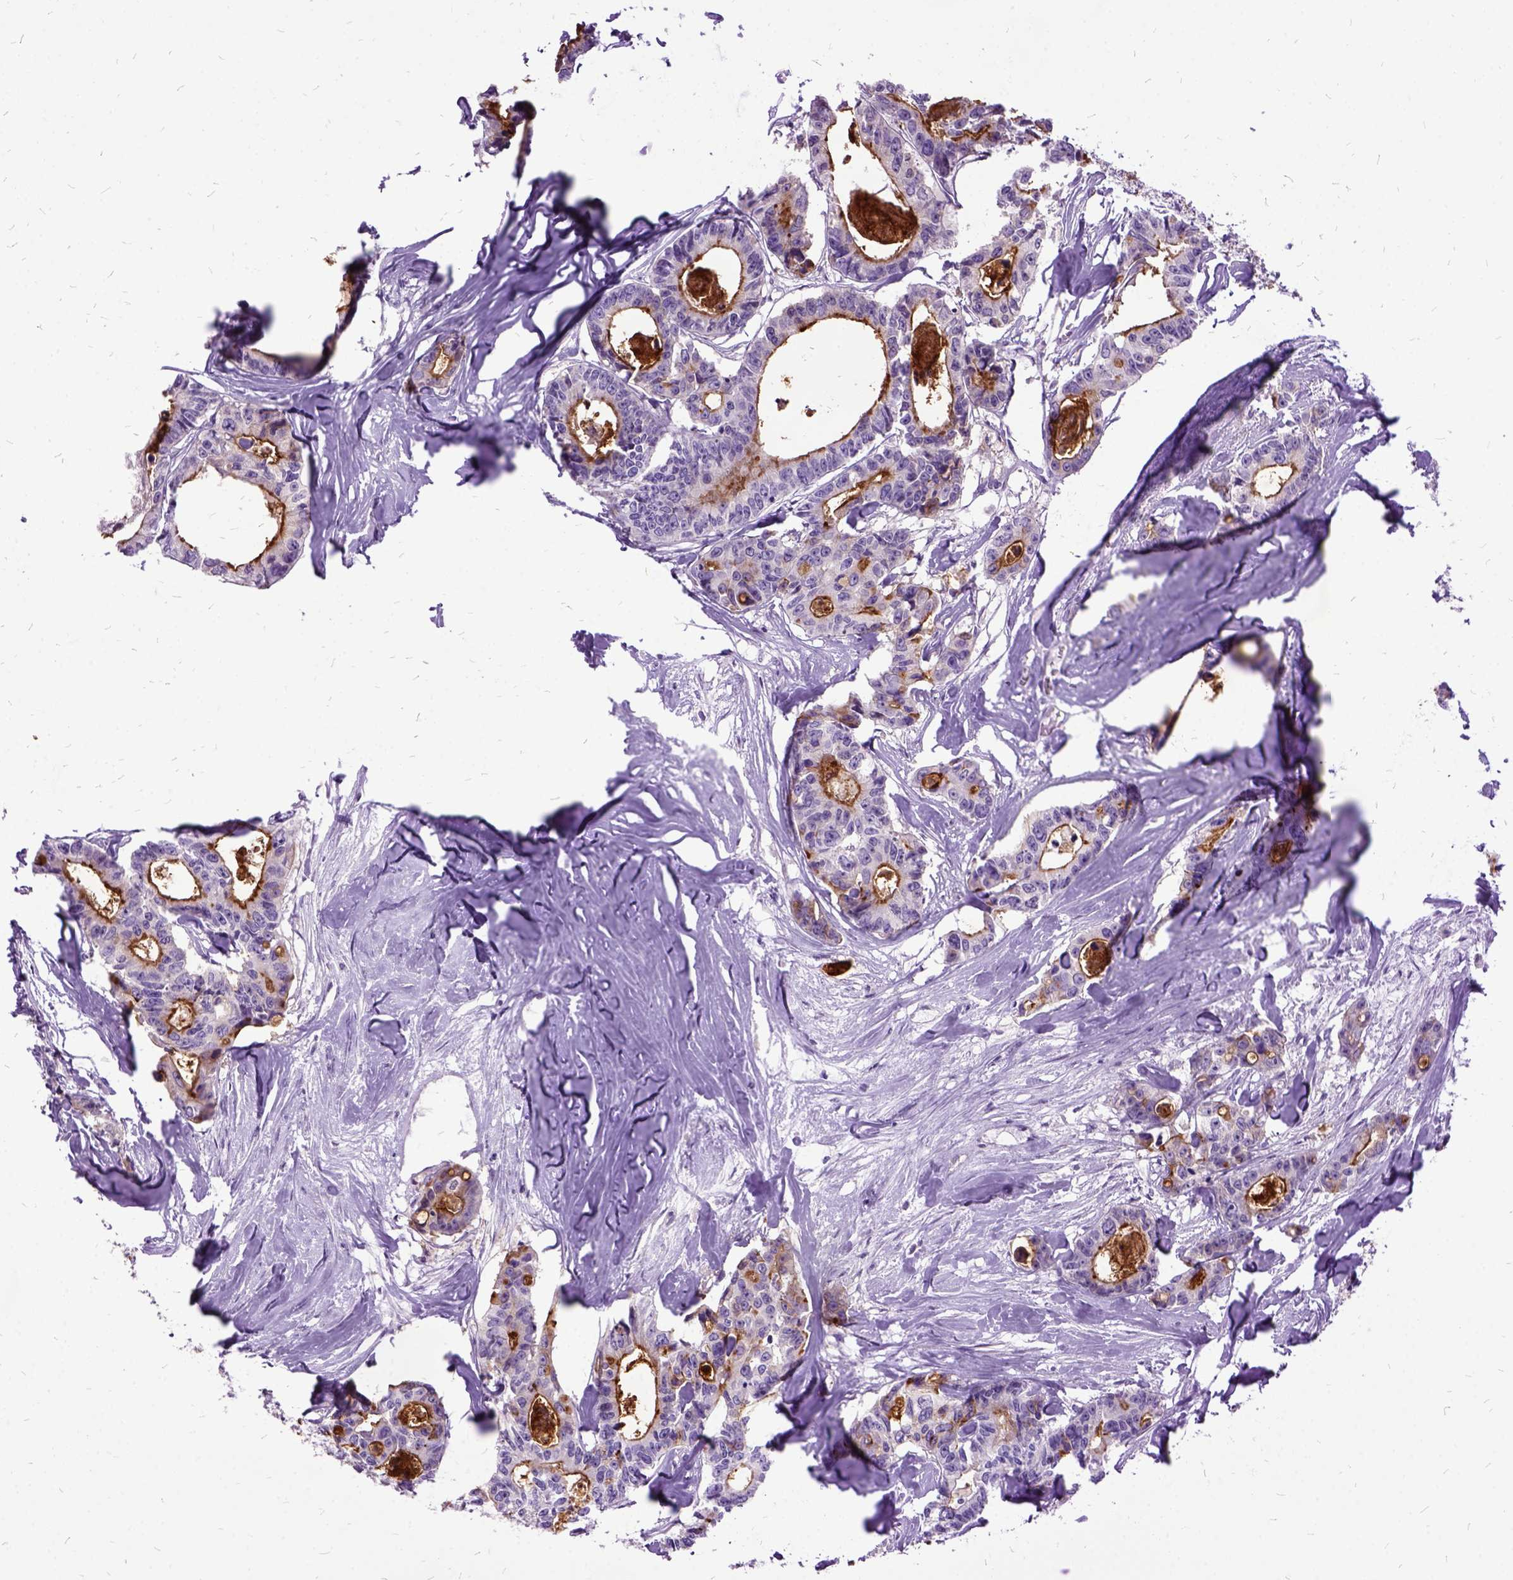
{"staining": {"intensity": "strong", "quantity": "25%-75%", "location": "cytoplasmic/membranous"}, "tissue": "colorectal cancer", "cell_type": "Tumor cells", "image_type": "cancer", "snomed": [{"axis": "morphology", "description": "Adenocarcinoma, NOS"}, {"axis": "topography", "description": "Rectum"}], "caption": "Human colorectal cancer stained with a brown dye shows strong cytoplasmic/membranous positive positivity in about 25%-75% of tumor cells.", "gene": "MME", "patient": {"sex": "male", "age": 57}}